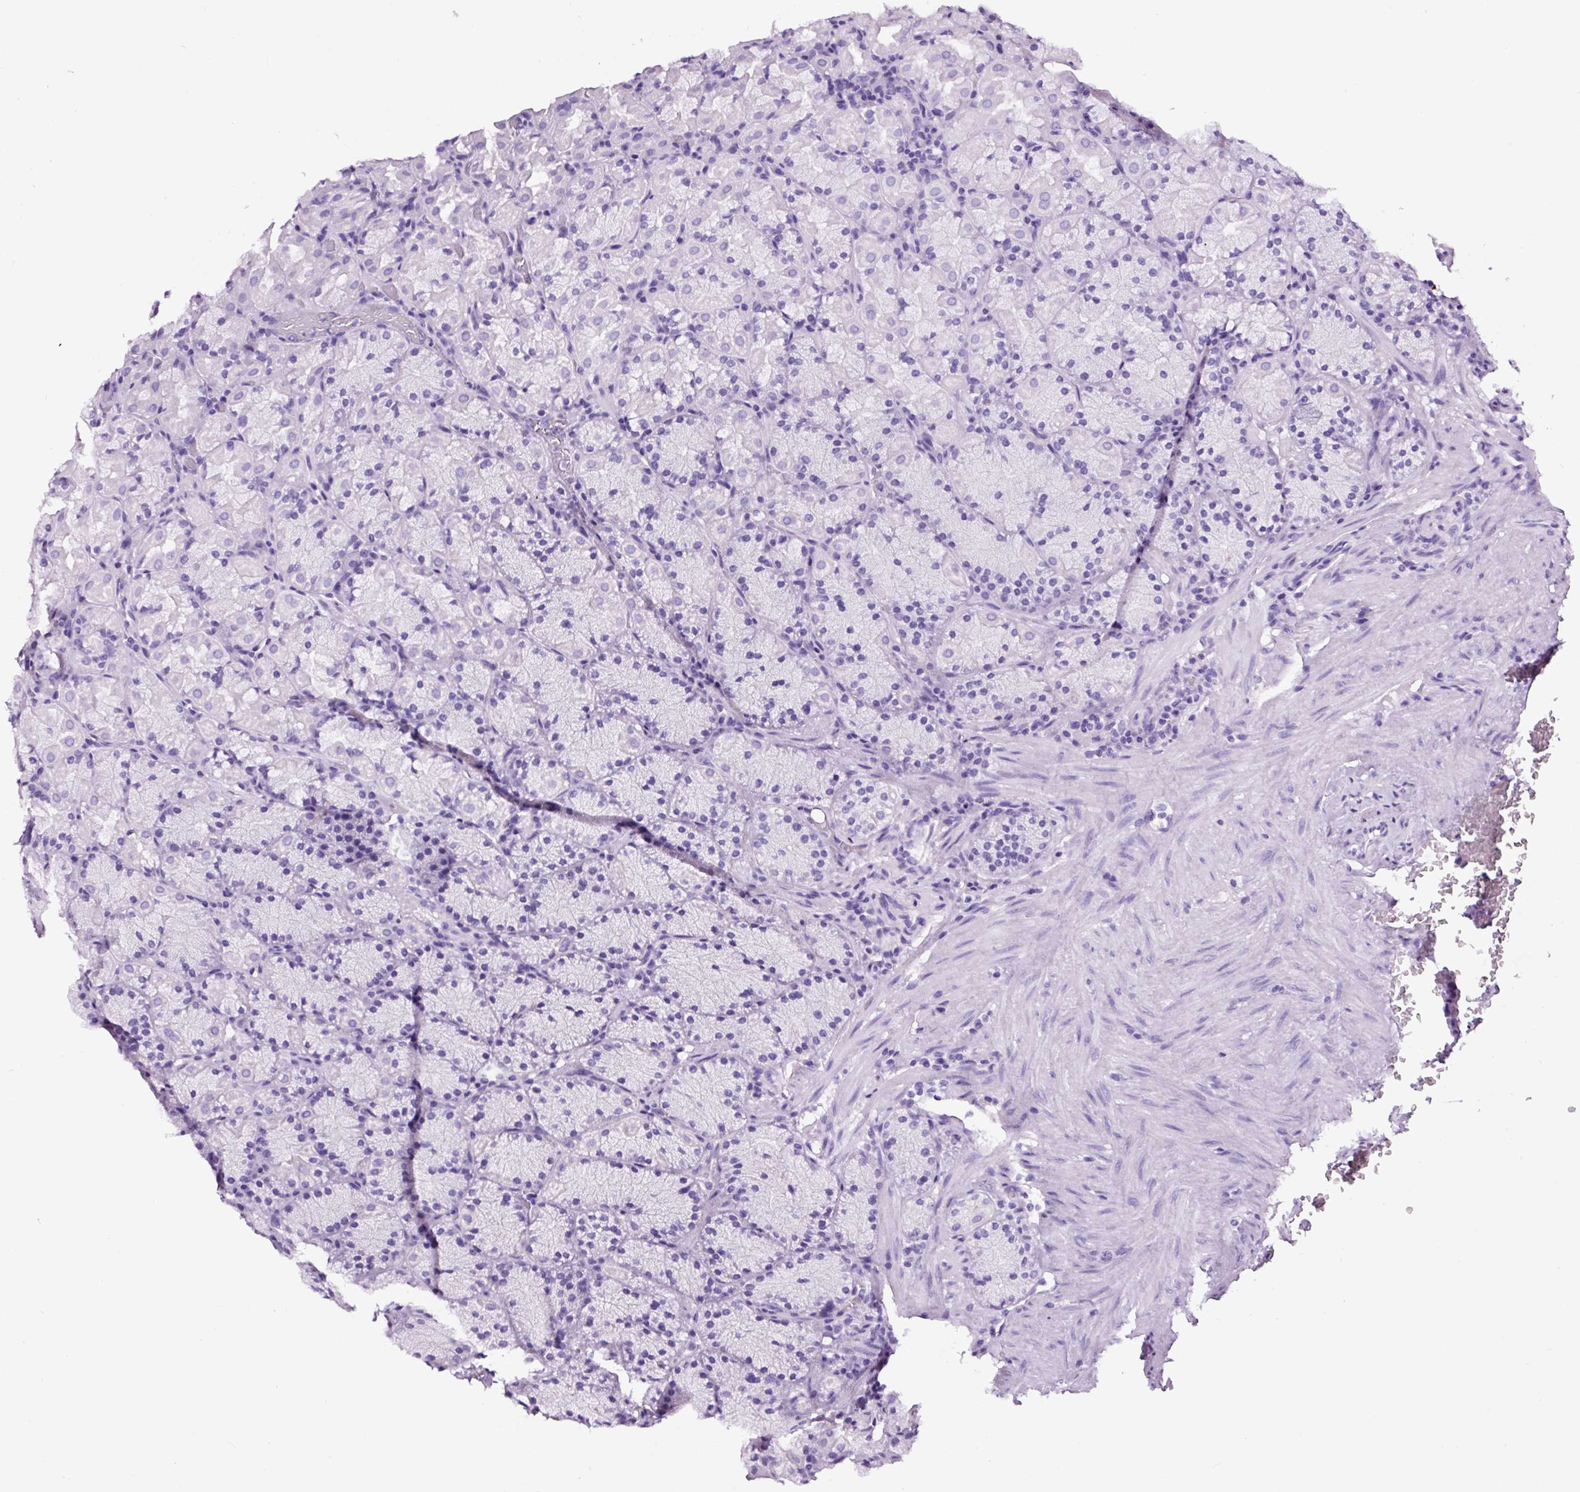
{"staining": {"intensity": "negative", "quantity": "none", "location": "none"}, "tissue": "stomach", "cell_type": "Glandular cells", "image_type": "normal", "snomed": [{"axis": "morphology", "description": "Normal tissue, NOS"}, {"axis": "topography", "description": "Stomach, upper"}, {"axis": "topography", "description": "Stomach, lower"}], "caption": "The histopathology image shows no significant positivity in glandular cells of stomach.", "gene": "FBXL7", "patient": {"sex": "male", "age": 80}}